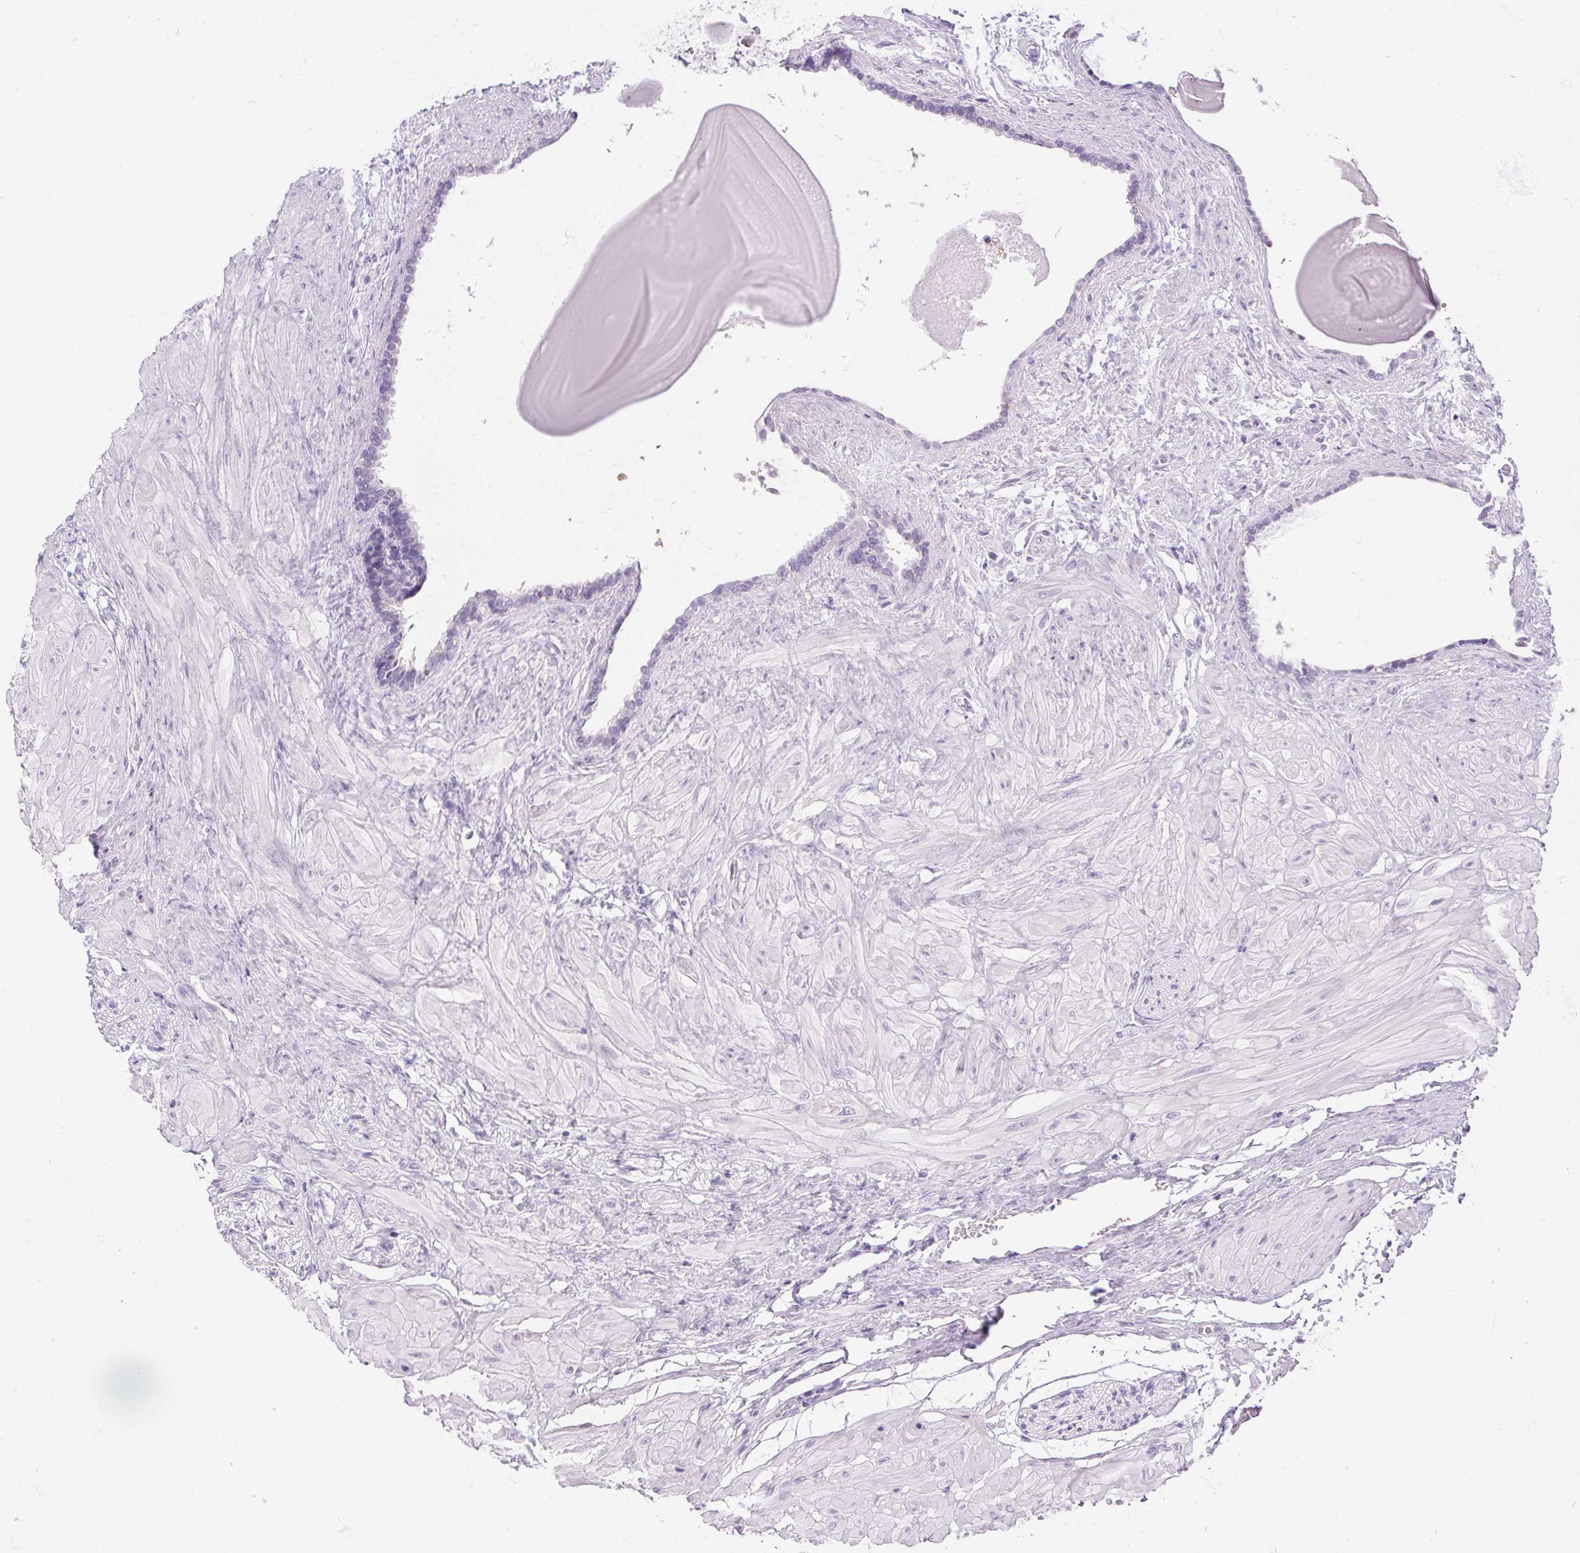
{"staining": {"intensity": "negative", "quantity": "none", "location": "none"}, "tissue": "seminal vesicle", "cell_type": "Glandular cells", "image_type": "normal", "snomed": [{"axis": "morphology", "description": "Normal tissue, NOS"}, {"axis": "topography", "description": "Seminal veicle"}], "caption": "Immunohistochemical staining of unremarkable human seminal vesicle demonstrates no significant expression in glandular cells.", "gene": "PRL", "patient": {"sex": "male", "age": 57}}